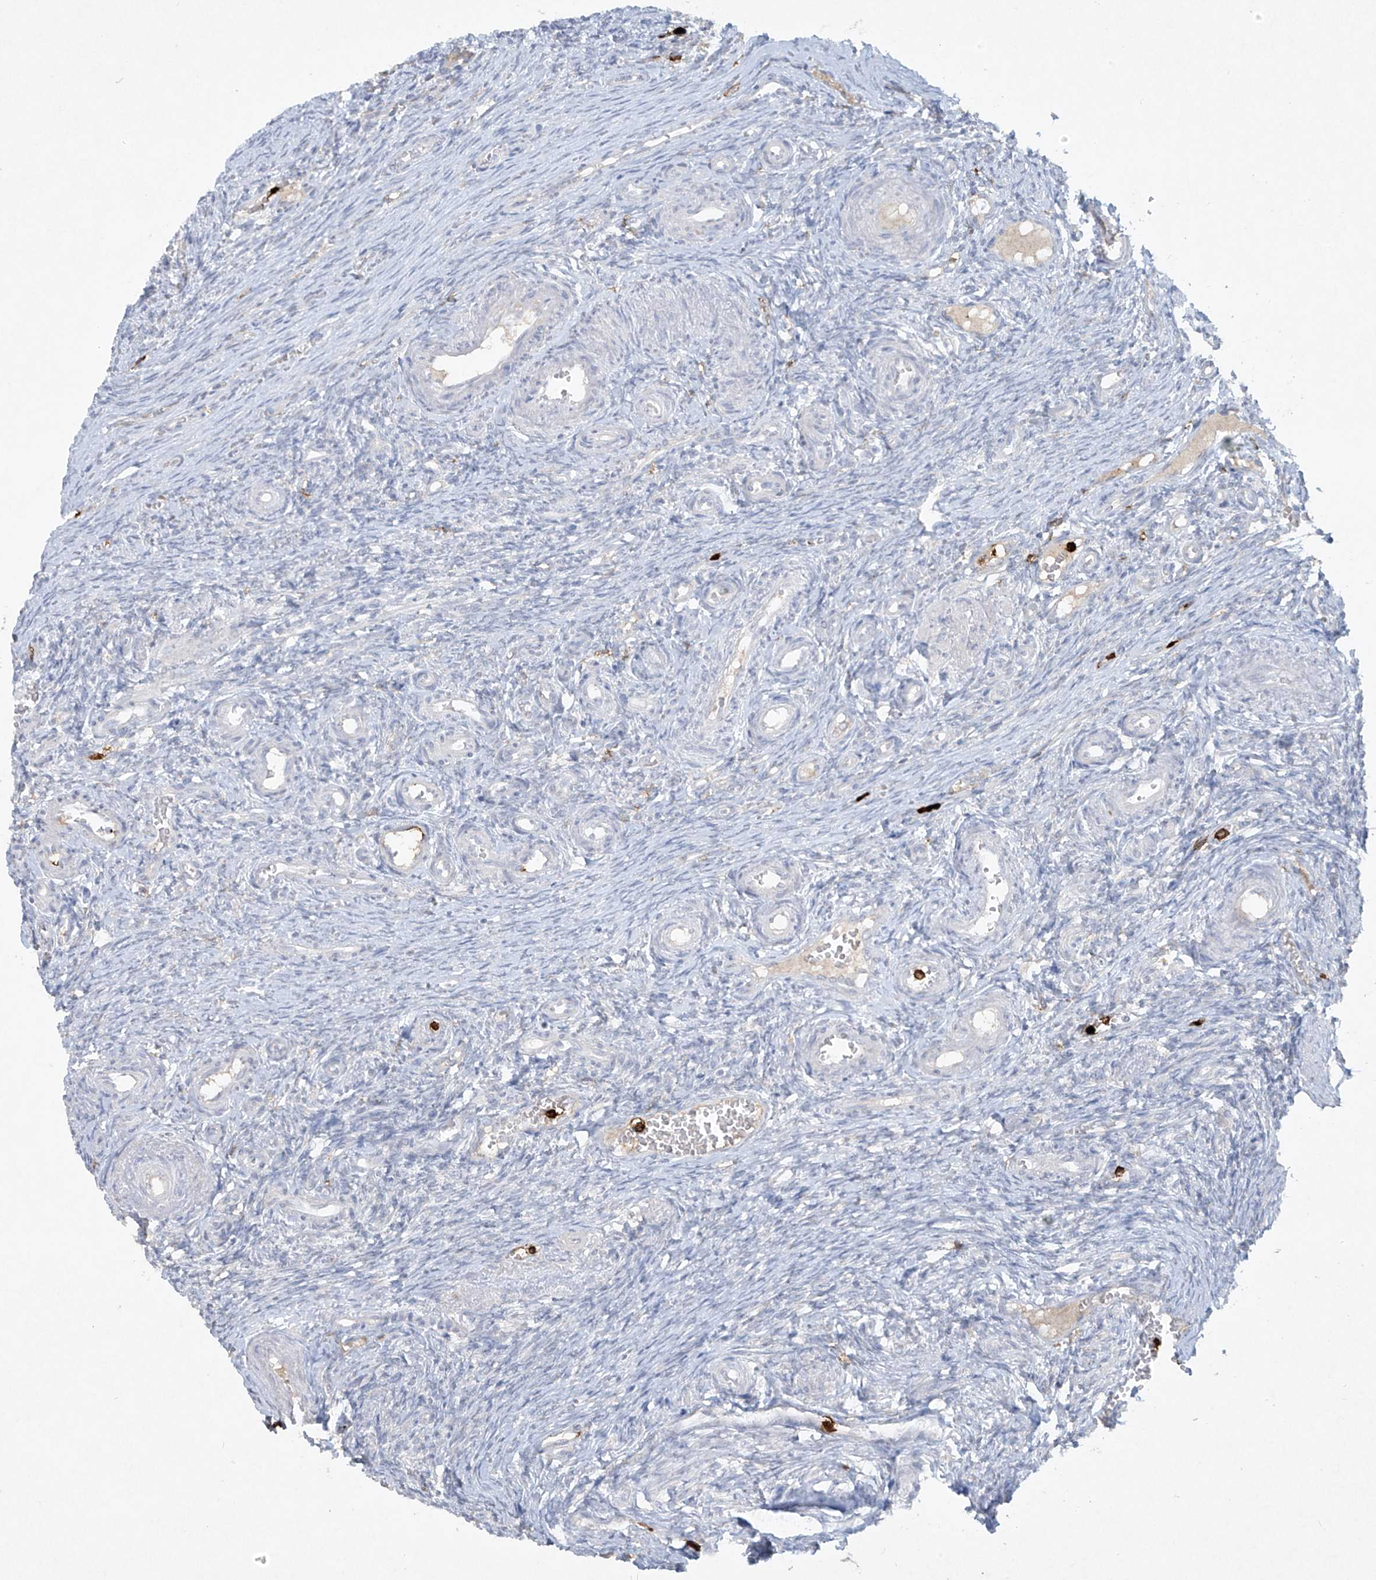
{"staining": {"intensity": "negative", "quantity": "none", "location": "none"}, "tissue": "ovary", "cell_type": "Ovarian stroma cells", "image_type": "normal", "snomed": [{"axis": "morphology", "description": "Adenocarcinoma, NOS"}, {"axis": "topography", "description": "Endometrium"}], "caption": "The IHC micrograph has no significant staining in ovarian stroma cells of ovary. (IHC, brightfield microscopy, high magnification).", "gene": "FCGR3A", "patient": {"sex": "female", "age": 32}}